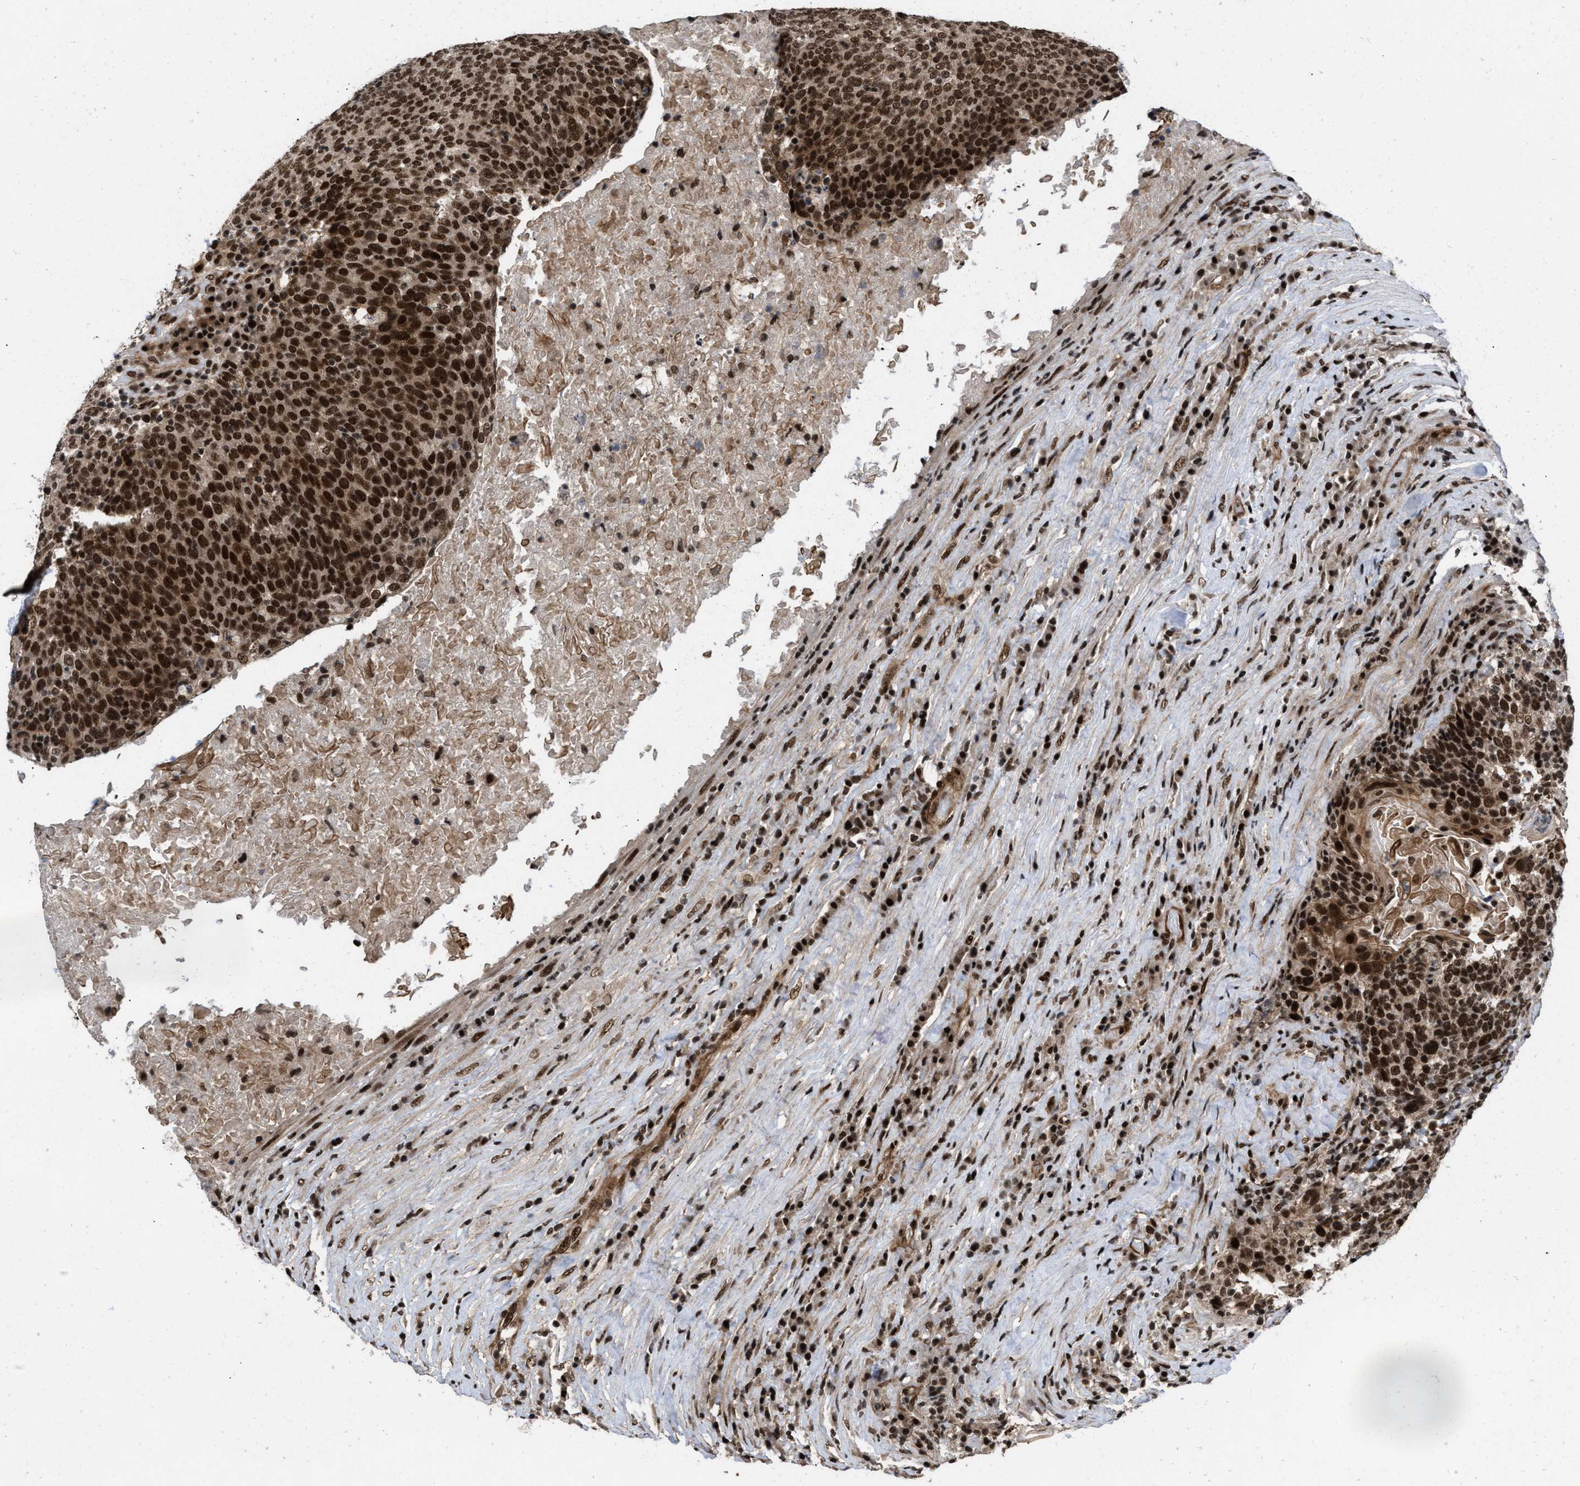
{"staining": {"intensity": "strong", "quantity": ">75%", "location": "cytoplasmic/membranous,nuclear"}, "tissue": "head and neck cancer", "cell_type": "Tumor cells", "image_type": "cancer", "snomed": [{"axis": "morphology", "description": "Squamous cell carcinoma, NOS"}, {"axis": "morphology", "description": "Squamous cell carcinoma, metastatic, NOS"}, {"axis": "topography", "description": "Lymph node"}, {"axis": "topography", "description": "Head-Neck"}], "caption": "Tumor cells show high levels of strong cytoplasmic/membranous and nuclear expression in about >75% of cells in human head and neck cancer (metastatic squamous cell carcinoma).", "gene": "WIZ", "patient": {"sex": "male", "age": 62}}